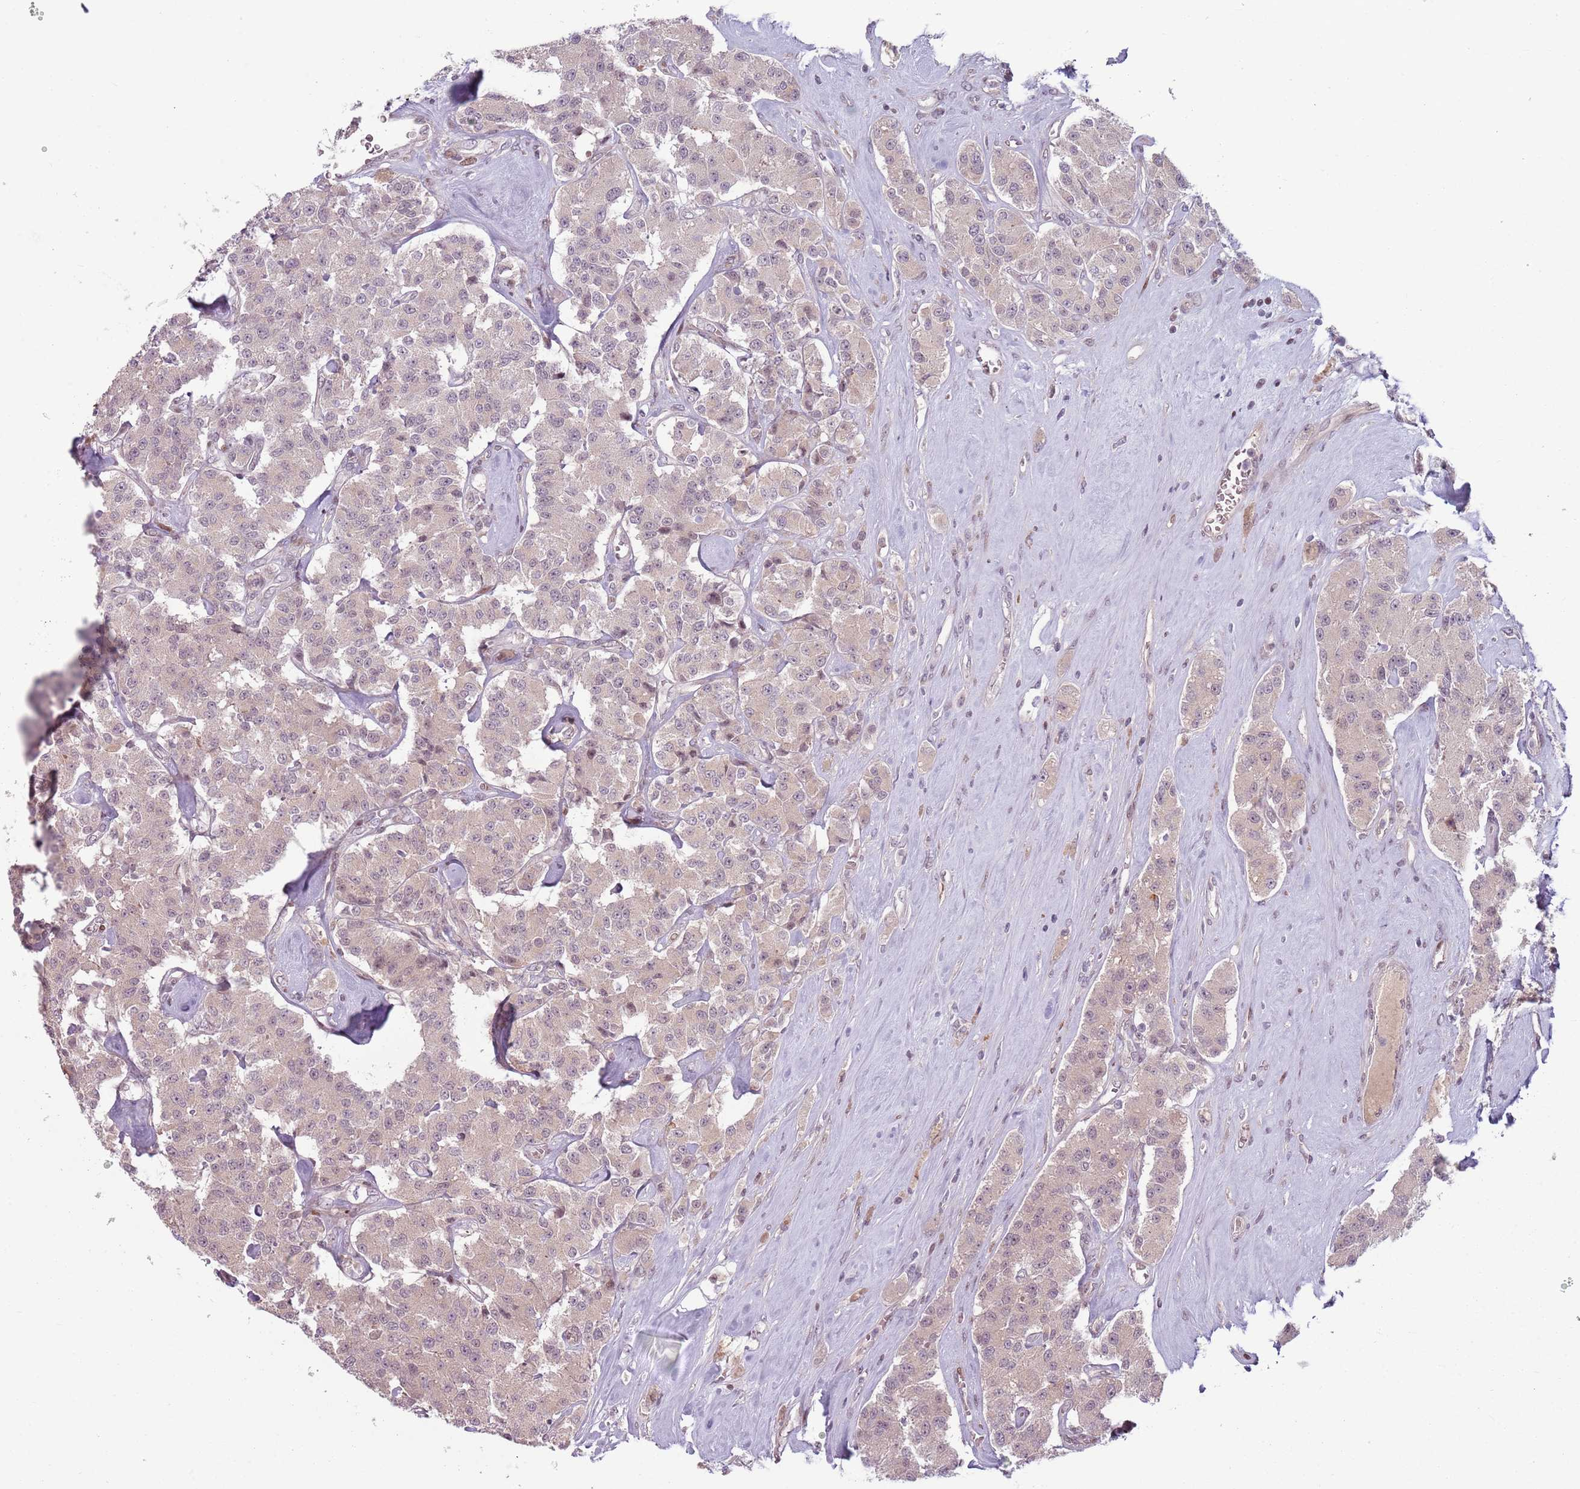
{"staining": {"intensity": "weak", "quantity": ">75%", "location": "cytoplasmic/membranous"}, "tissue": "carcinoid", "cell_type": "Tumor cells", "image_type": "cancer", "snomed": [{"axis": "morphology", "description": "Carcinoid, malignant, NOS"}, {"axis": "topography", "description": "Pancreas"}], "caption": "DAB (3,3'-diaminobenzidine) immunohistochemical staining of human malignant carcinoid exhibits weak cytoplasmic/membranous protein positivity in approximately >75% of tumor cells.", "gene": "ADGRG1", "patient": {"sex": "male", "age": 41}}